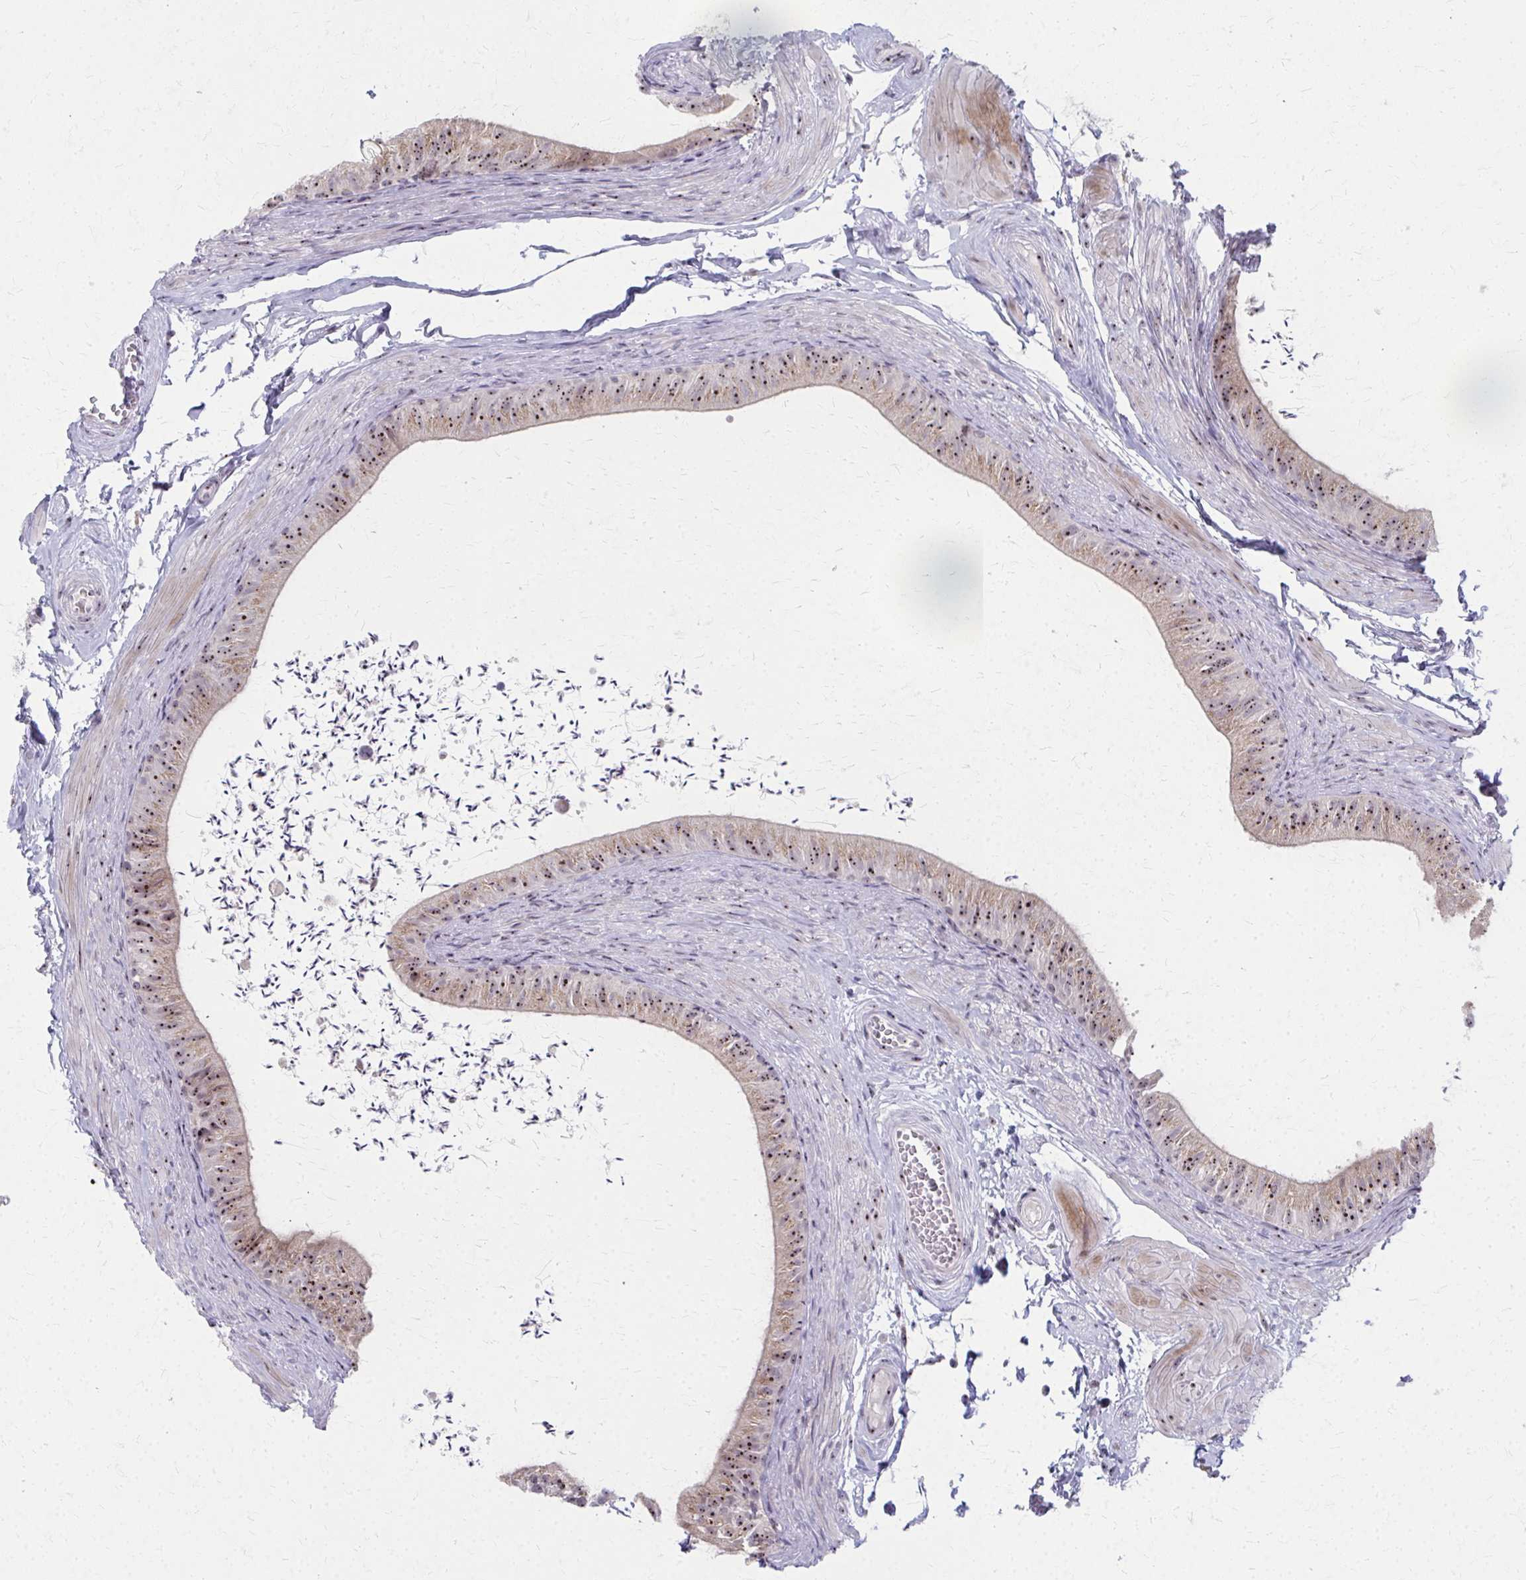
{"staining": {"intensity": "moderate", "quantity": "25%-75%", "location": "nuclear"}, "tissue": "epididymis", "cell_type": "Glandular cells", "image_type": "normal", "snomed": [{"axis": "morphology", "description": "Normal tissue, NOS"}, {"axis": "topography", "description": "Epididymis, spermatic cord, NOS"}, {"axis": "topography", "description": "Epididymis"}, {"axis": "topography", "description": "Peripheral nerve tissue"}], "caption": "Immunohistochemistry of benign human epididymis shows medium levels of moderate nuclear expression in about 25%-75% of glandular cells.", "gene": "NUDT16", "patient": {"sex": "male", "age": 29}}